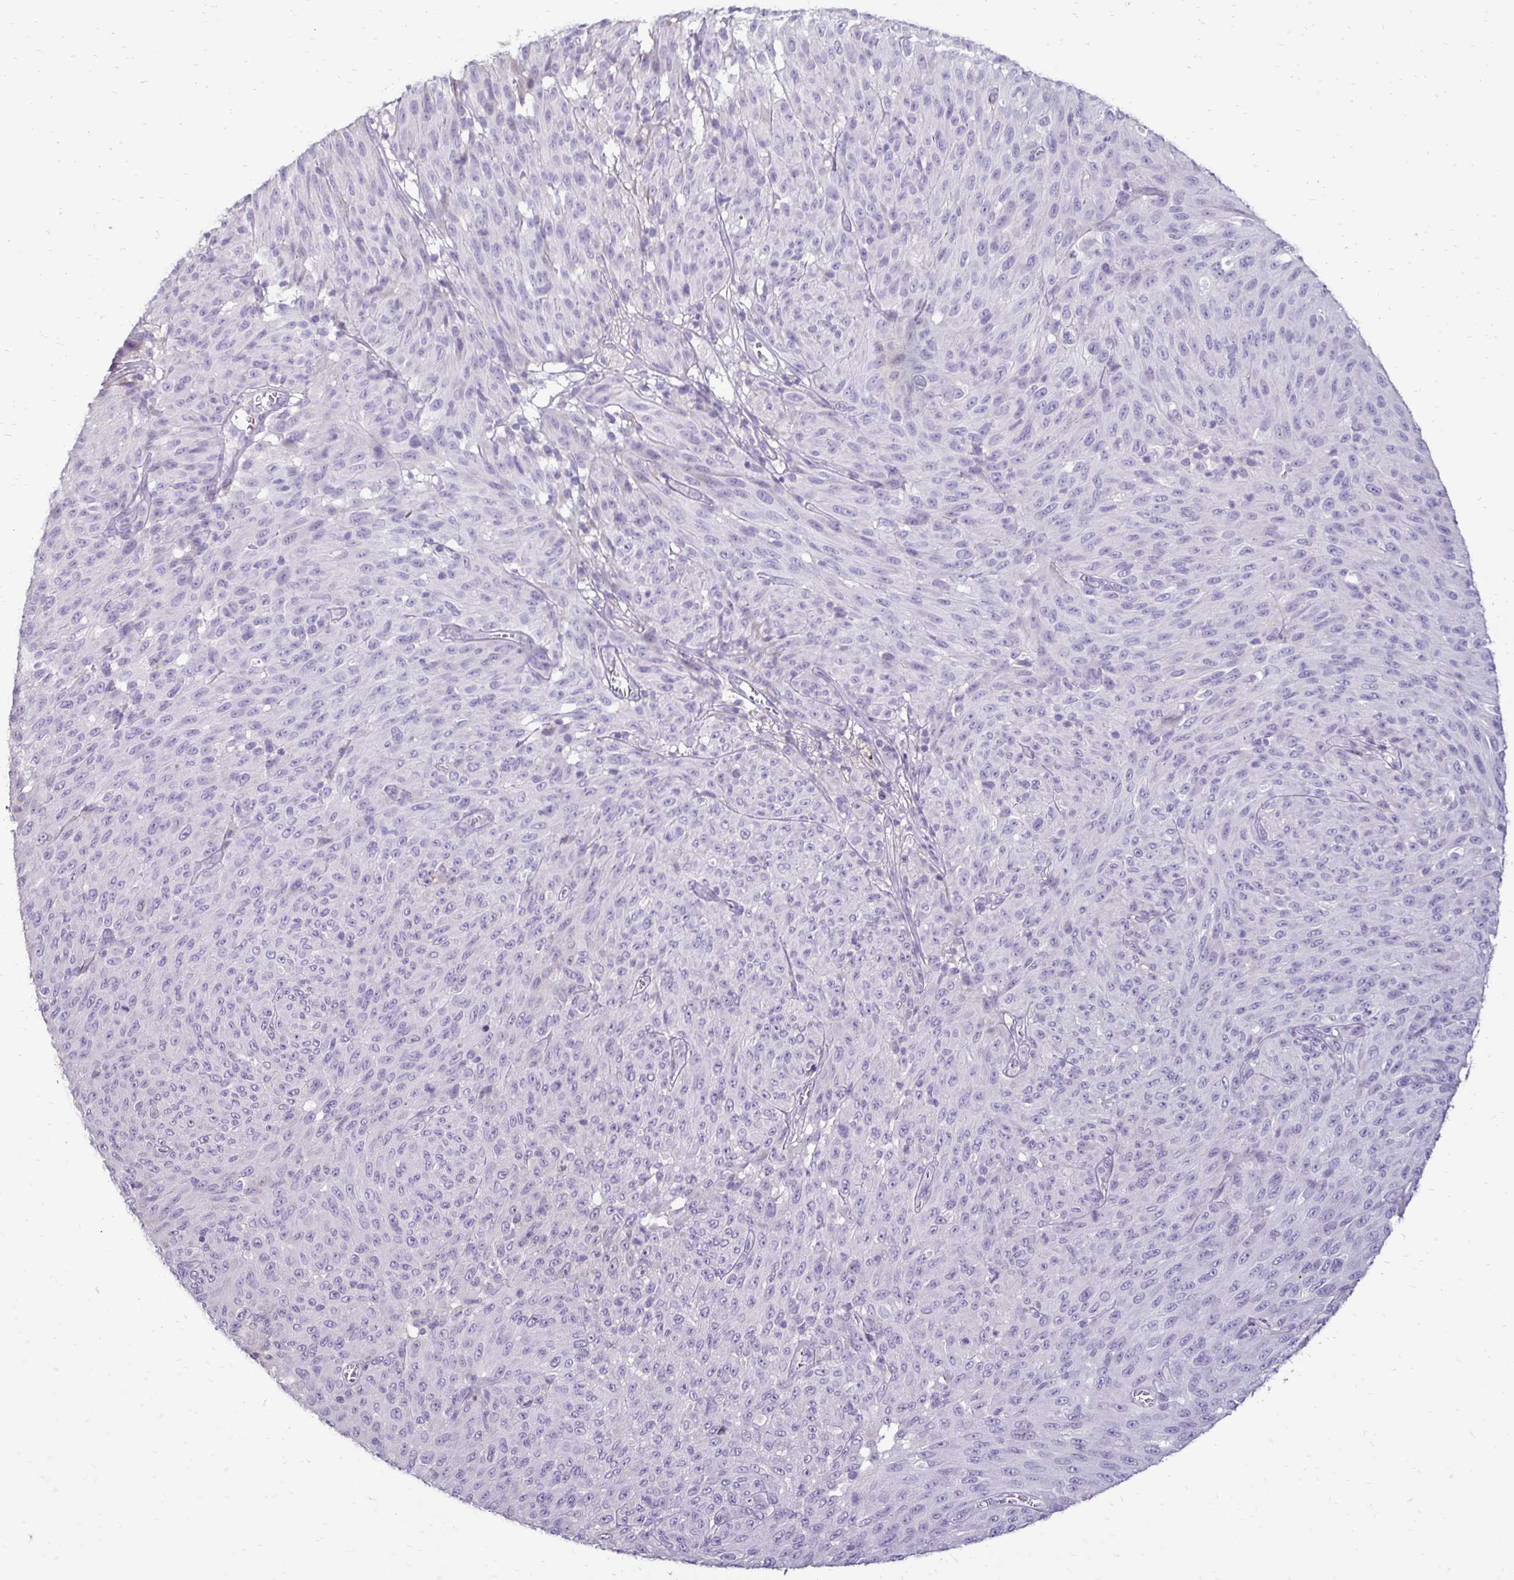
{"staining": {"intensity": "negative", "quantity": "none", "location": "none"}, "tissue": "melanoma", "cell_type": "Tumor cells", "image_type": "cancer", "snomed": [{"axis": "morphology", "description": "Malignant melanoma, NOS"}, {"axis": "topography", "description": "Skin"}], "caption": "This is an IHC image of human melanoma. There is no staining in tumor cells.", "gene": "GAS2", "patient": {"sex": "male", "age": 85}}